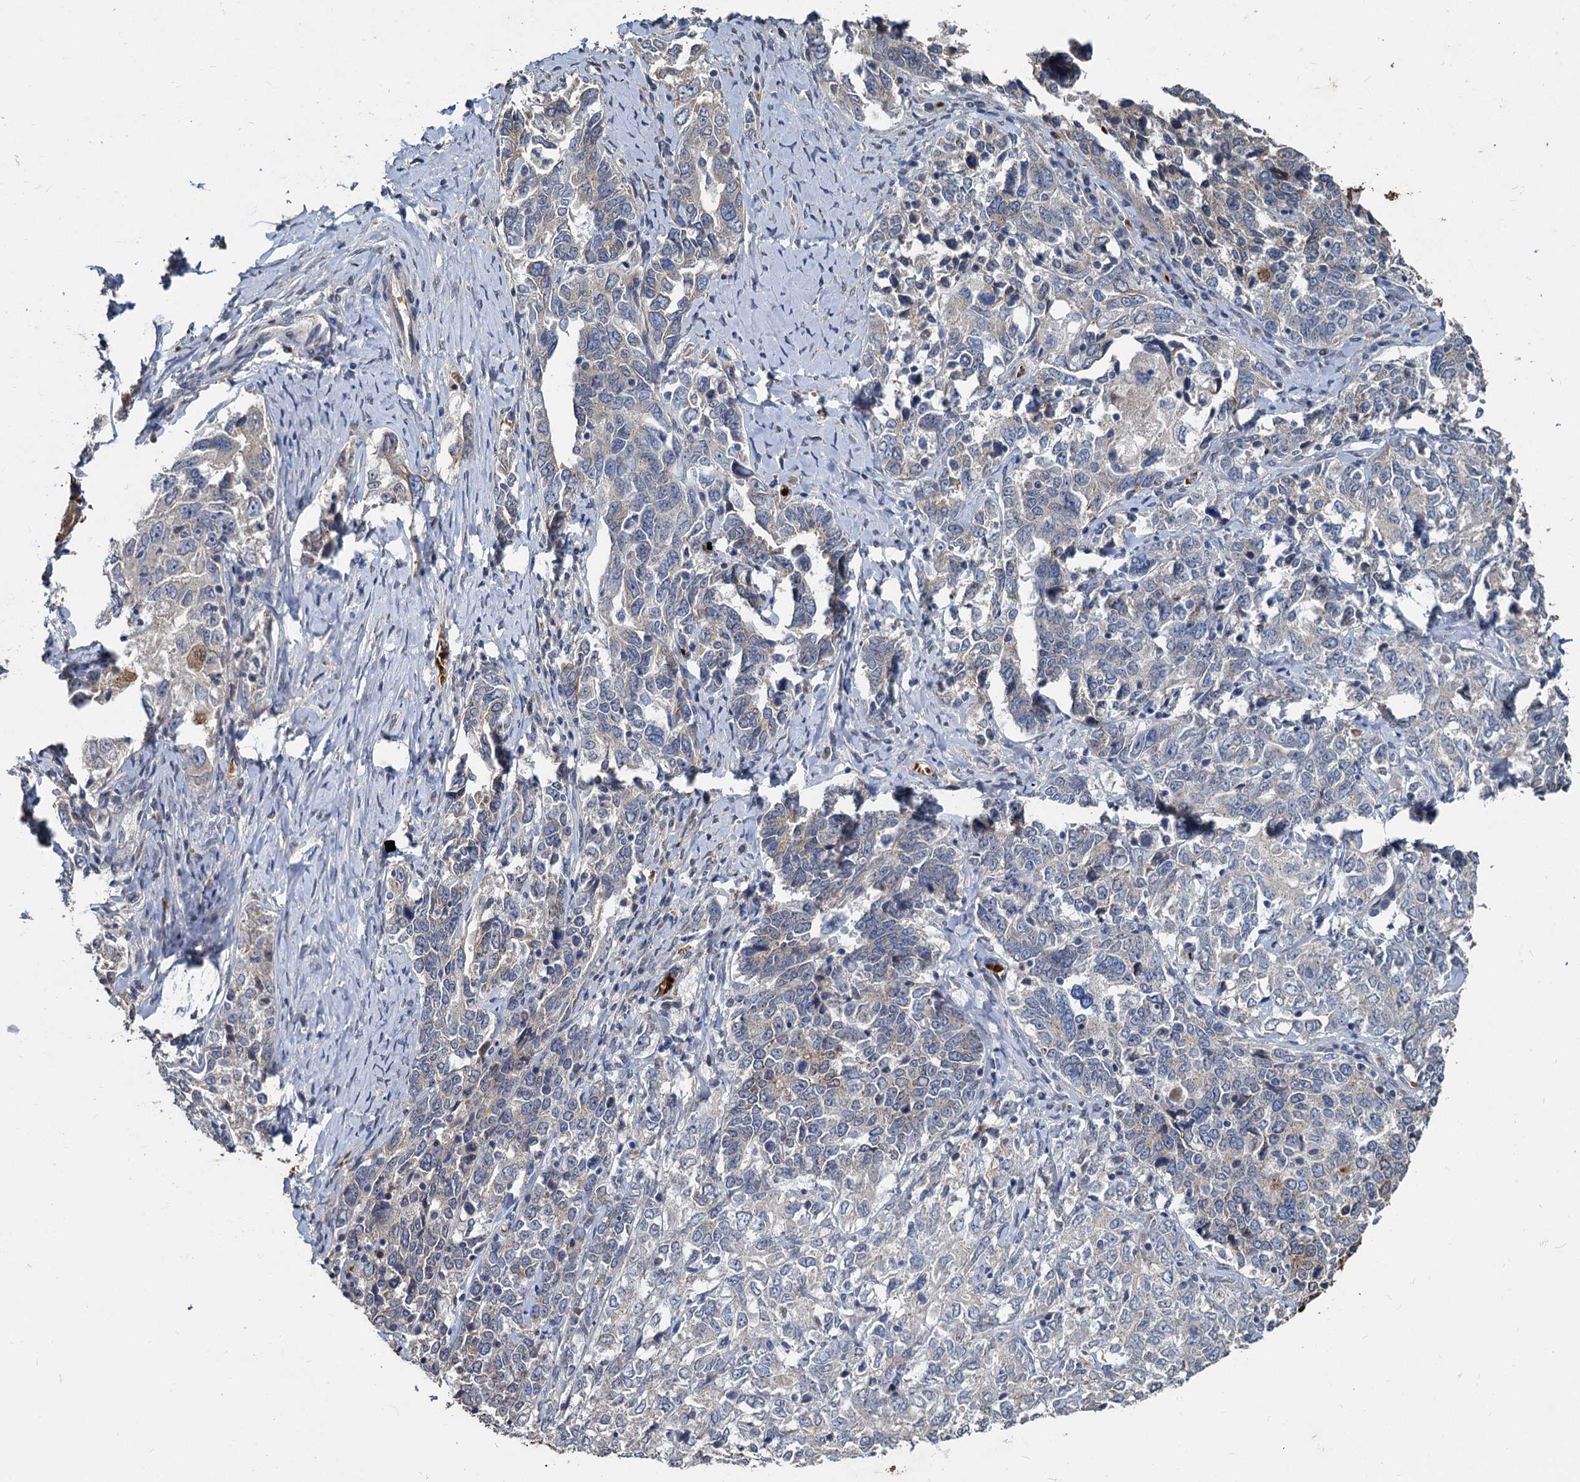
{"staining": {"intensity": "negative", "quantity": "none", "location": "none"}, "tissue": "ovarian cancer", "cell_type": "Tumor cells", "image_type": "cancer", "snomed": [{"axis": "morphology", "description": "Carcinoma, endometroid"}, {"axis": "topography", "description": "Ovary"}], "caption": "Endometroid carcinoma (ovarian) was stained to show a protein in brown. There is no significant staining in tumor cells.", "gene": "TCTN2", "patient": {"sex": "female", "age": 62}}